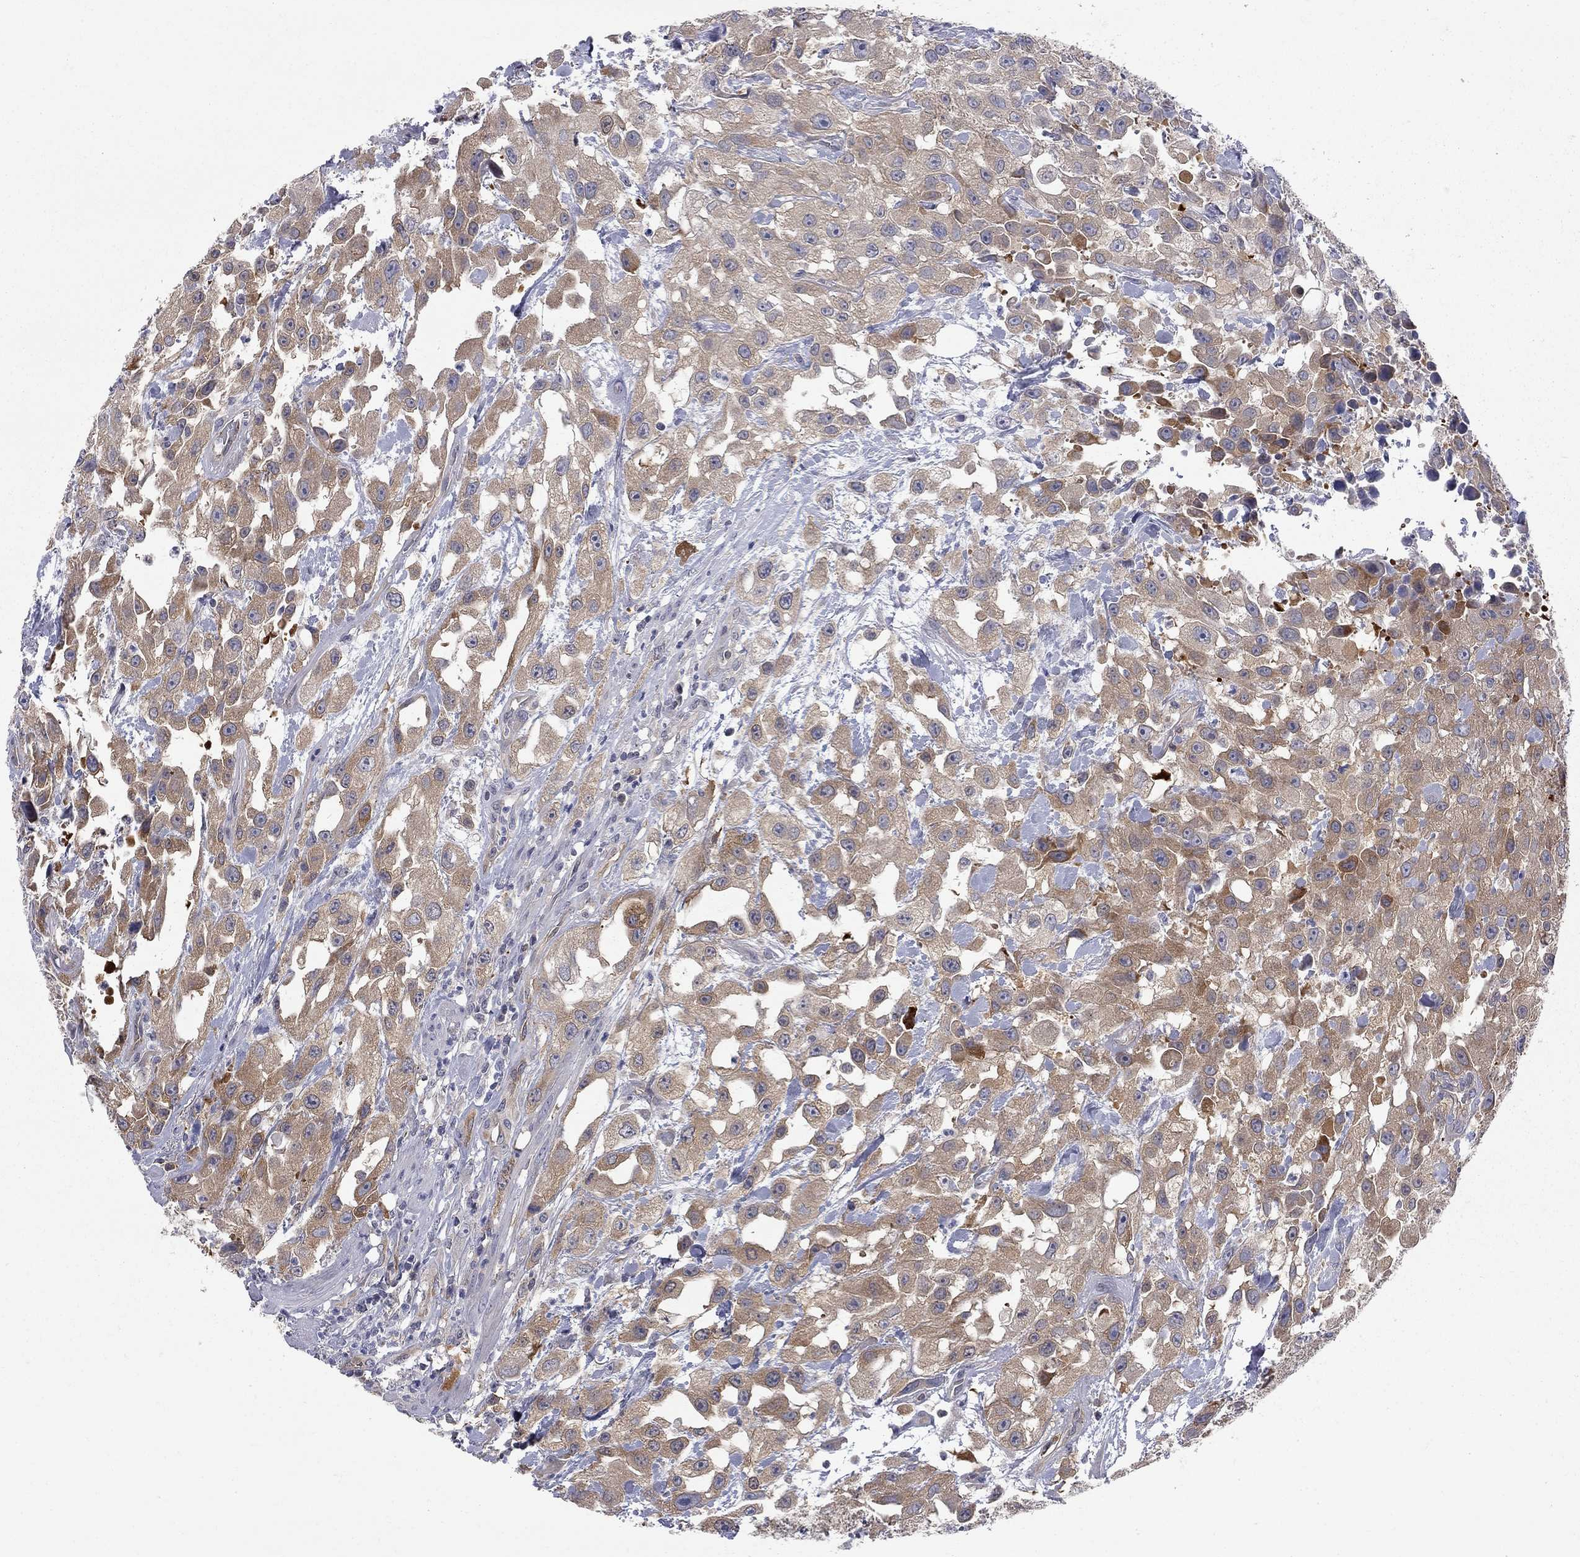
{"staining": {"intensity": "moderate", "quantity": ">75%", "location": "cytoplasmic/membranous"}, "tissue": "urothelial cancer", "cell_type": "Tumor cells", "image_type": "cancer", "snomed": [{"axis": "morphology", "description": "Urothelial carcinoma, High grade"}, {"axis": "topography", "description": "Urinary bladder"}], "caption": "Immunohistochemistry image of urothelial carcinoma (high-grade) stained for a protein (brown), which demonstrates medium levels of moderate cytoplasmic/membranous expression in approximately >75% of tumor cells.", "gene": "GALNT8", "patient": {"sex": "male", "age": 79}}